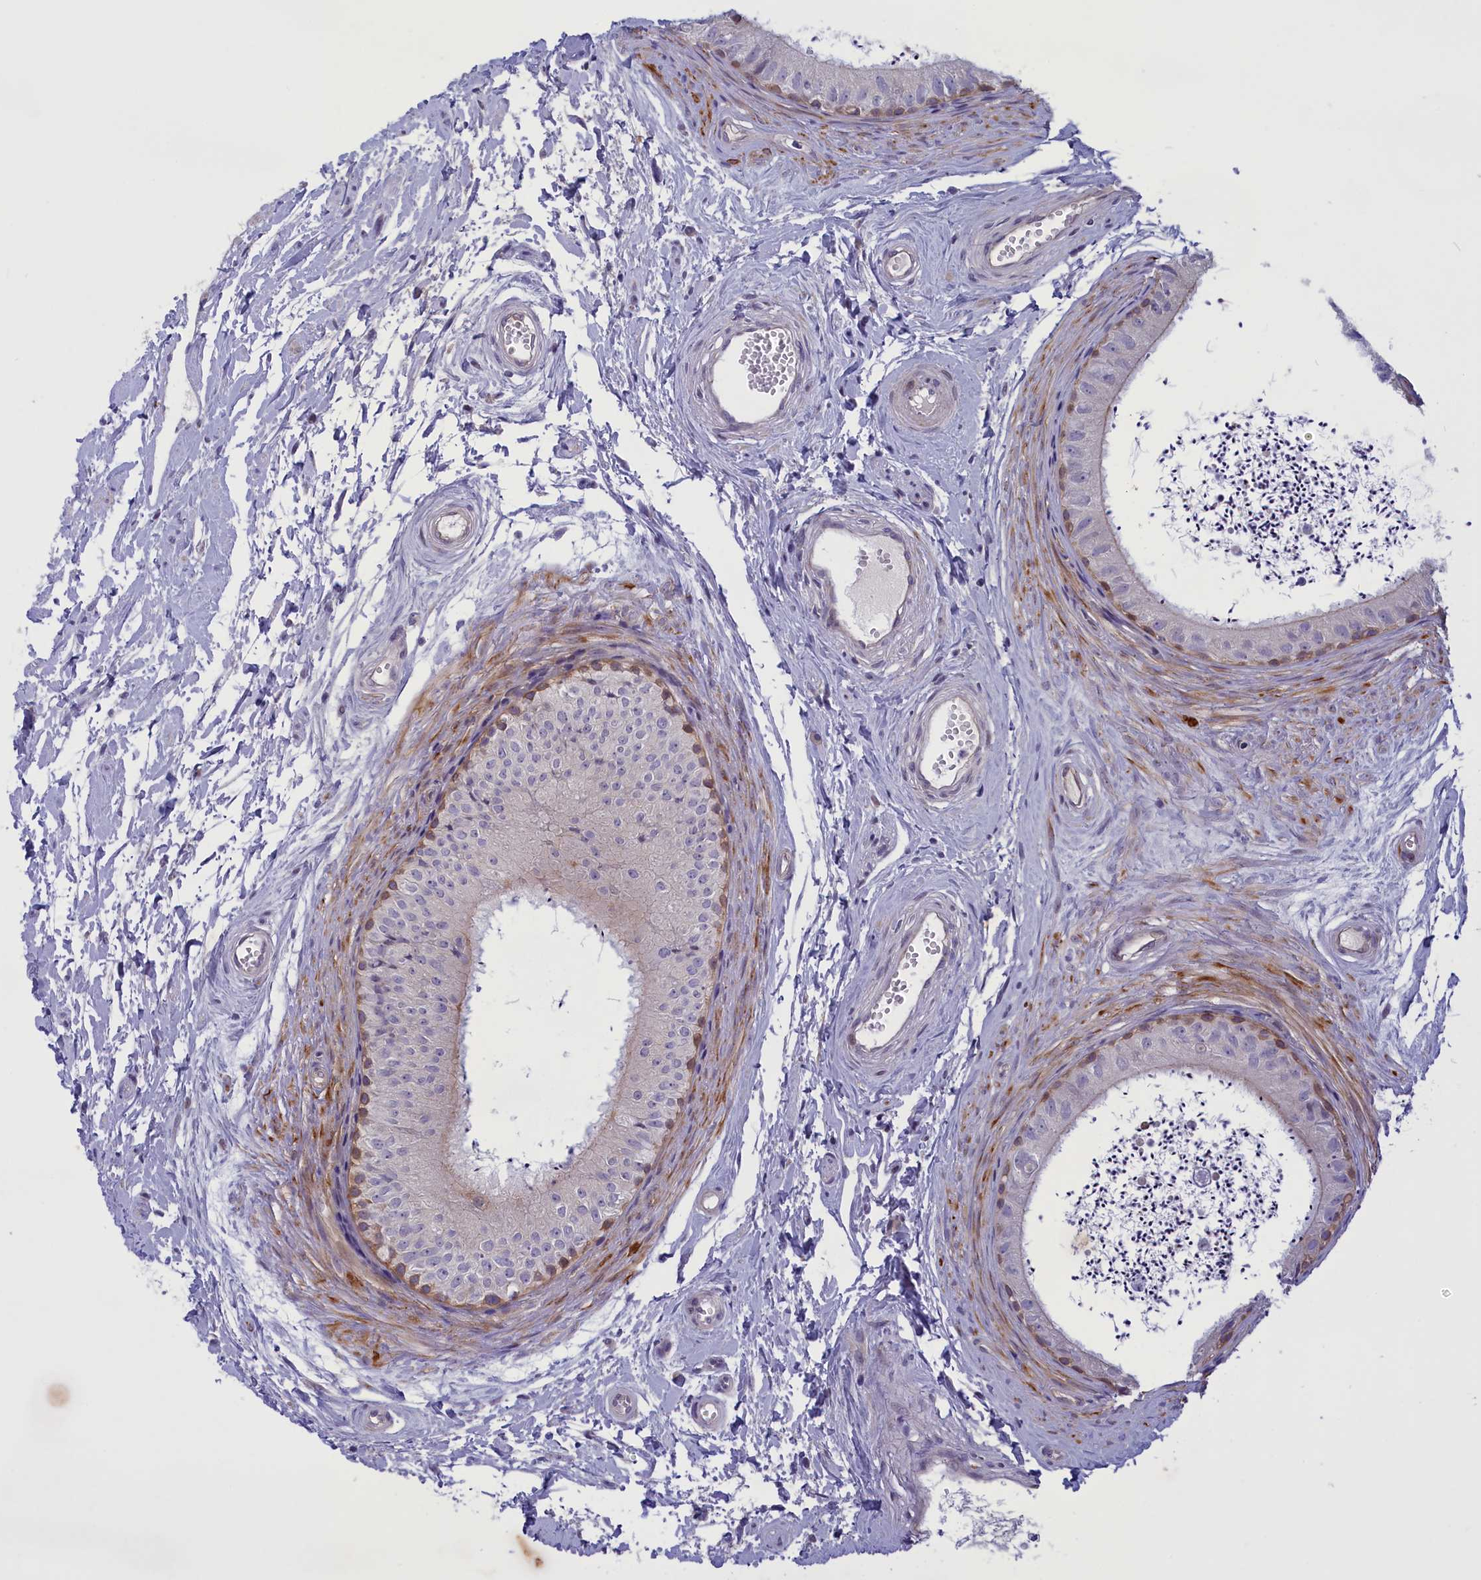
{"staining": {"intensity": "moderate", "quantity": "<25%", "location": "cytoplasmic/membranous"}, "tissue": "epididymis", "cell_type": "Glandular cells", "image_type": "normal", "snomed": [{"axis": "morphology", "description": "Normal tissue, NOS"}, {"axis": "topography", "description": "Epididymis"}], "caption": "Glandular cells exhibit low levels of moderate cytoplasmic/membranous staining in approximately <25% of cells in unremarkable human epididymis. The staining was performed using DAB (3,3'-diaminobenzidine), with brown indicating positive protein expression. Nuclei are stained blue with hematoxylin.", "gene": "CORO2A", "patient": {"sex": "male", "age": 56}}